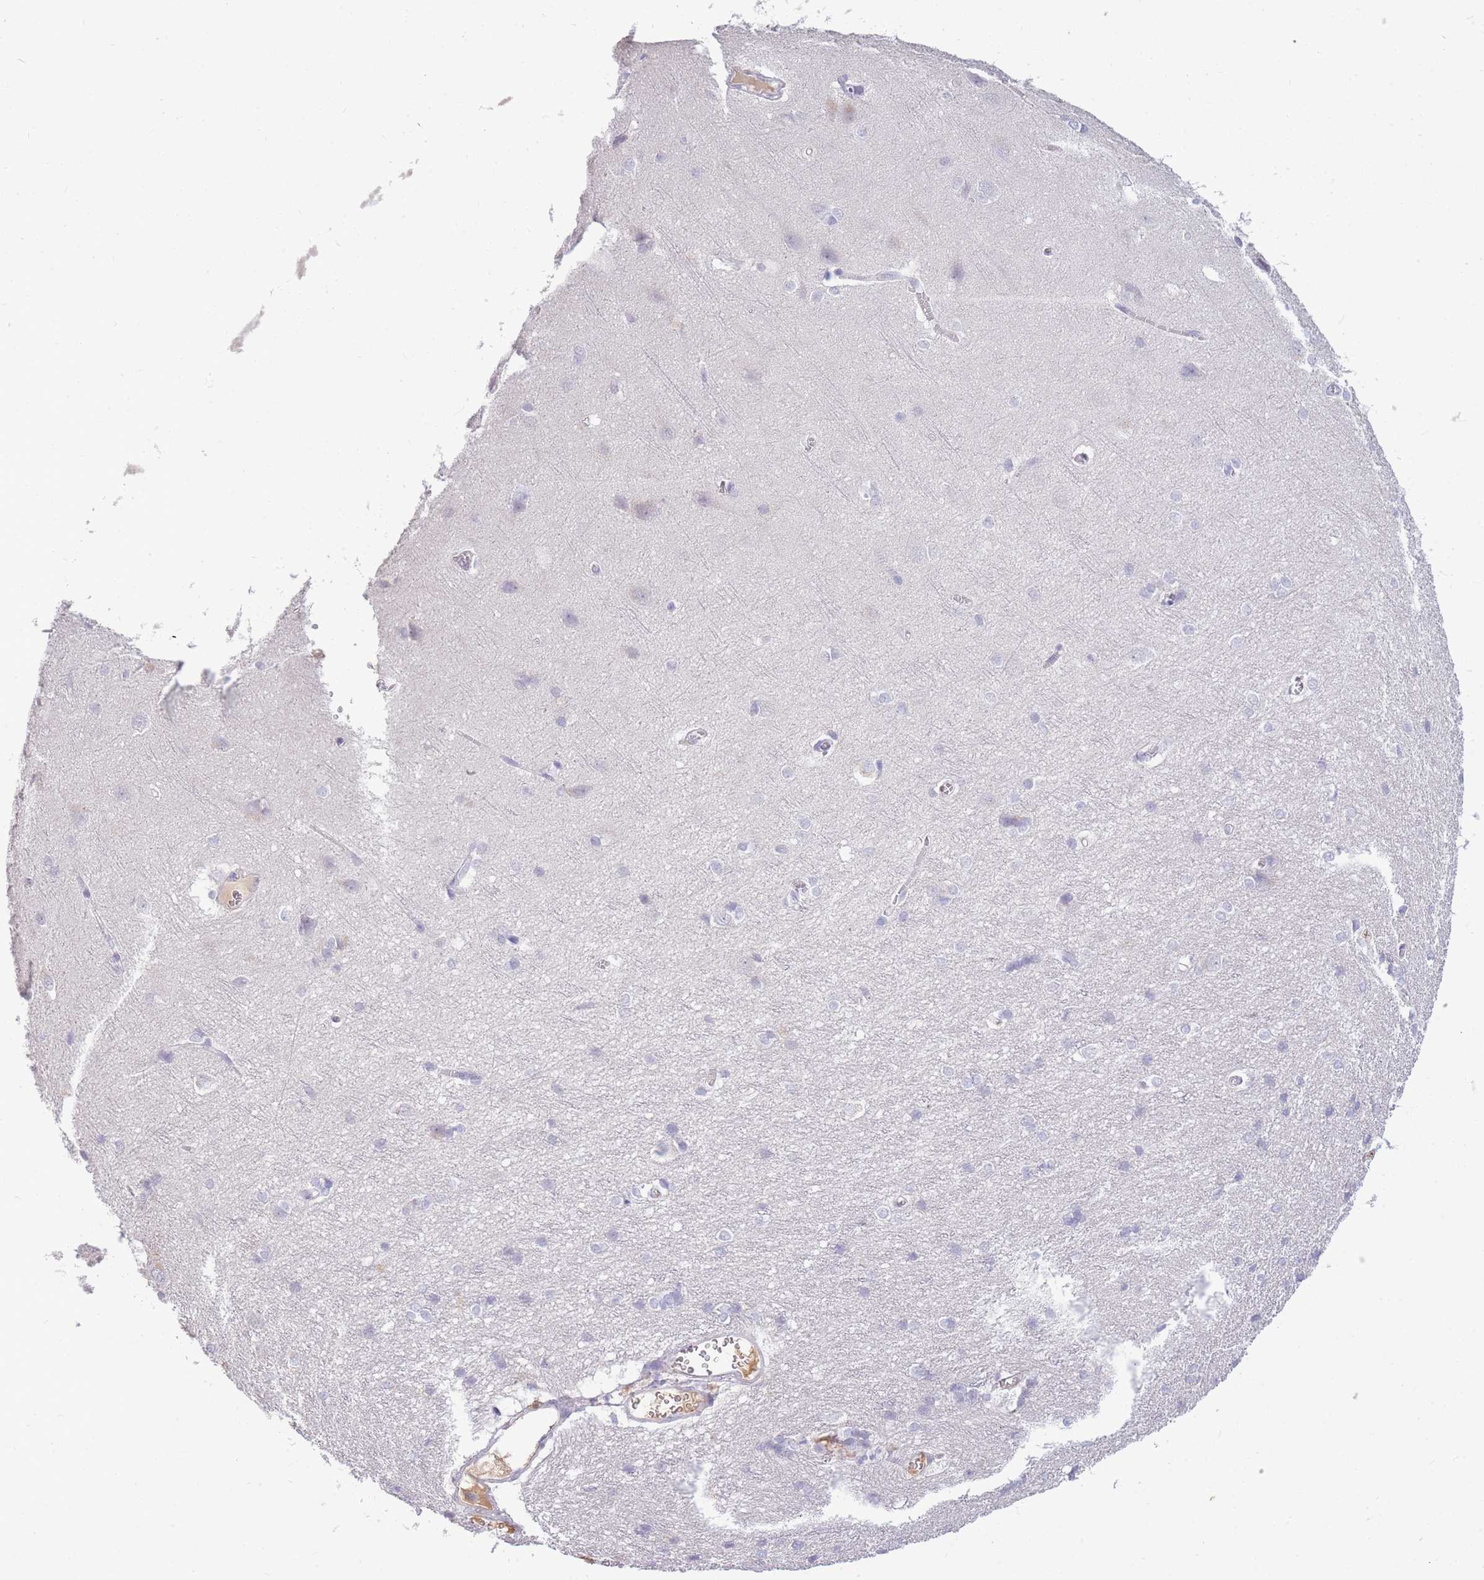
{"staining": {"intensity": "negative", "quantity": "none", "location": "none"}, "tissue": "cerebral cortex", "cell_type": "Endothelial cells", "image_type": "normal", "snomed": [{"axis": "morphology", "description": "Normal tissue, NOS"}, {"axis": "topography", "description": "Cerebral cortex"}], "caption": "Protein analysis of unremarkable cerebral cortex demonstrates no significant positivity in endothelial cells.", "gene": "TPSD1", "patient": {"sex": "male", "age": 37}}